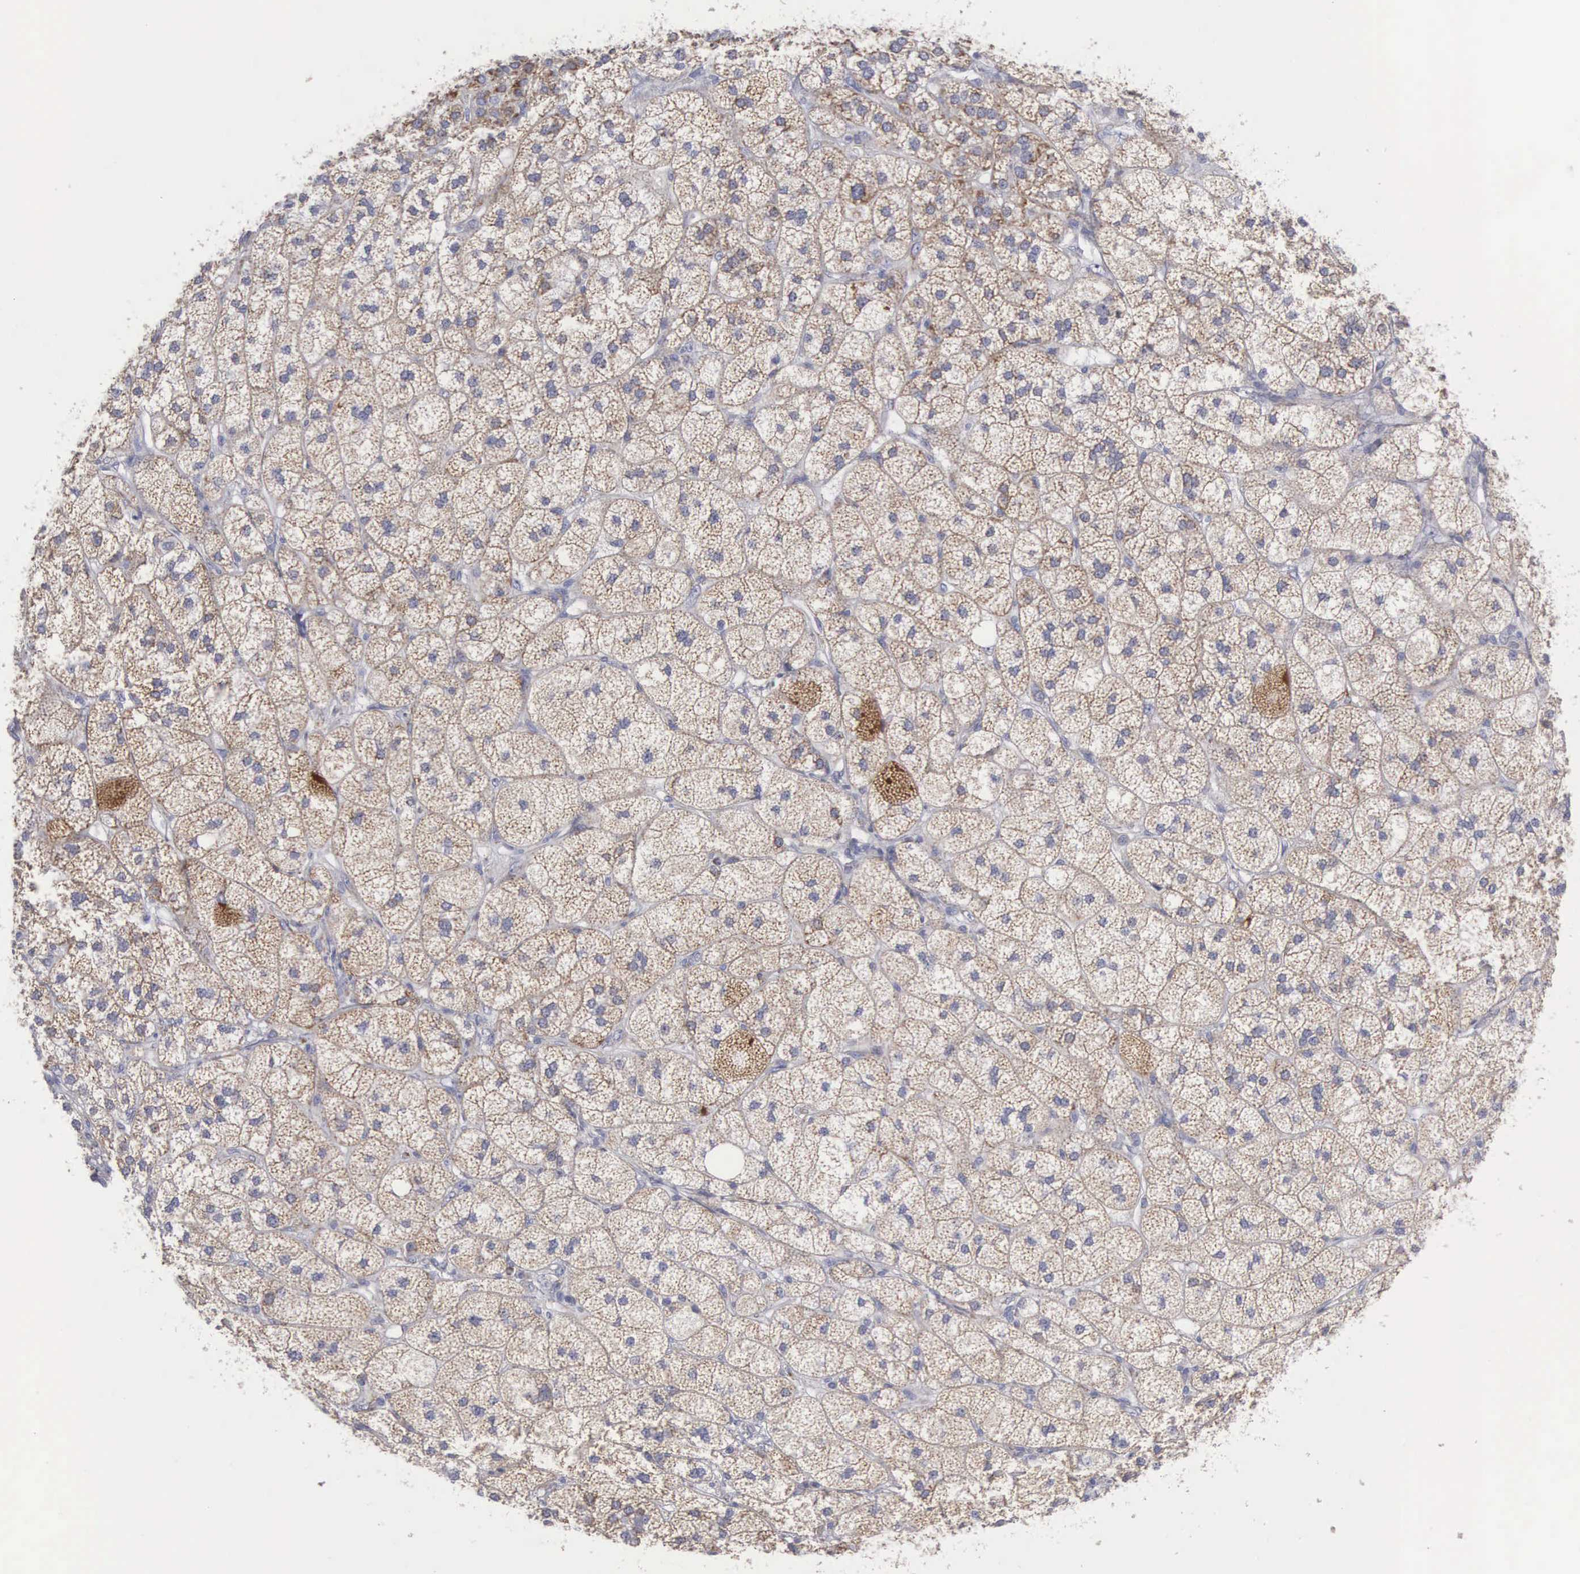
{"staining": {"intensity": "moderate", "quantity": ">75%", "location": "cytoplasmic/membranous"}, "tissue": "adrenal gland", "cell_type": "Glandular cells", "image_type": "normal", "snomed": [{"axis": "morphology", "description": "Normal tissue, NOS"}, {"axis": "topography", "description": "Adrenal gland"}], "caption": "An IHC histopathology image of unremarkable tissue is shown. Protein staining in brown shows moderate cytoplasmic/membranous positivity in adrenal gland within glandular cells.", "gene": "APOOL", "patient": {"sex": "female", "age": 60}}